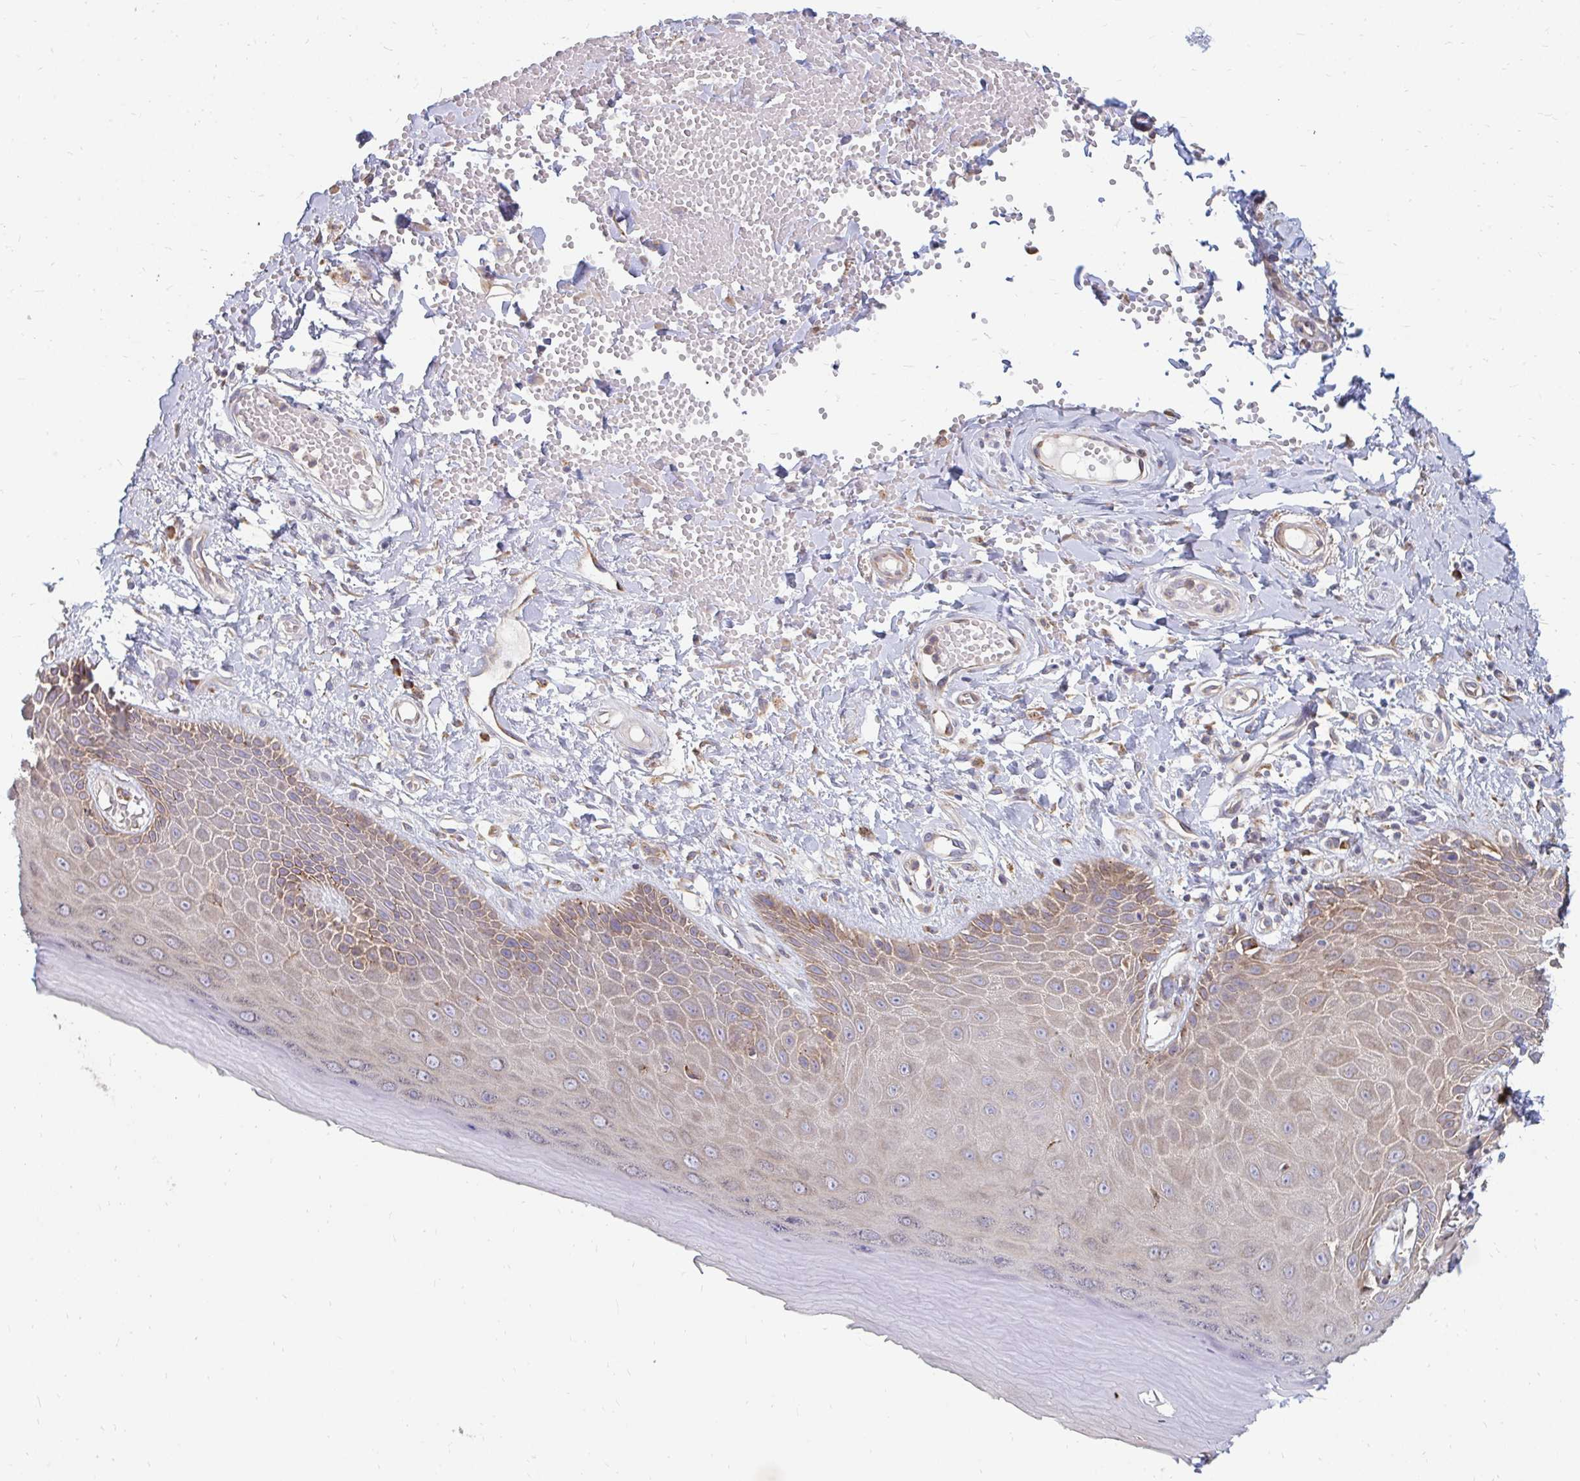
{"staining": {"intensity": "moderate", "quantity": "25%-75%", "location": "cytoplasmic/membranous"}, "tissue": "skin", "cell_type": "Epidermal cells", "image_type": "normal", "snomed": [{"axis": "morphology", "description": "Normal tissue, NOS"}, {"axis": "topography", "description": "Anal"}, {"axis": "topography", "description": "Peripheral nerve tissue"}], "caption": "Protein staining demonstrates moderate cytoplasmic/membranous staining in approximately 25%-75% of epidermal cells in benign skin.", "gene": "PPP1R13L", "patient": {"sex": "male", "age": 78}}